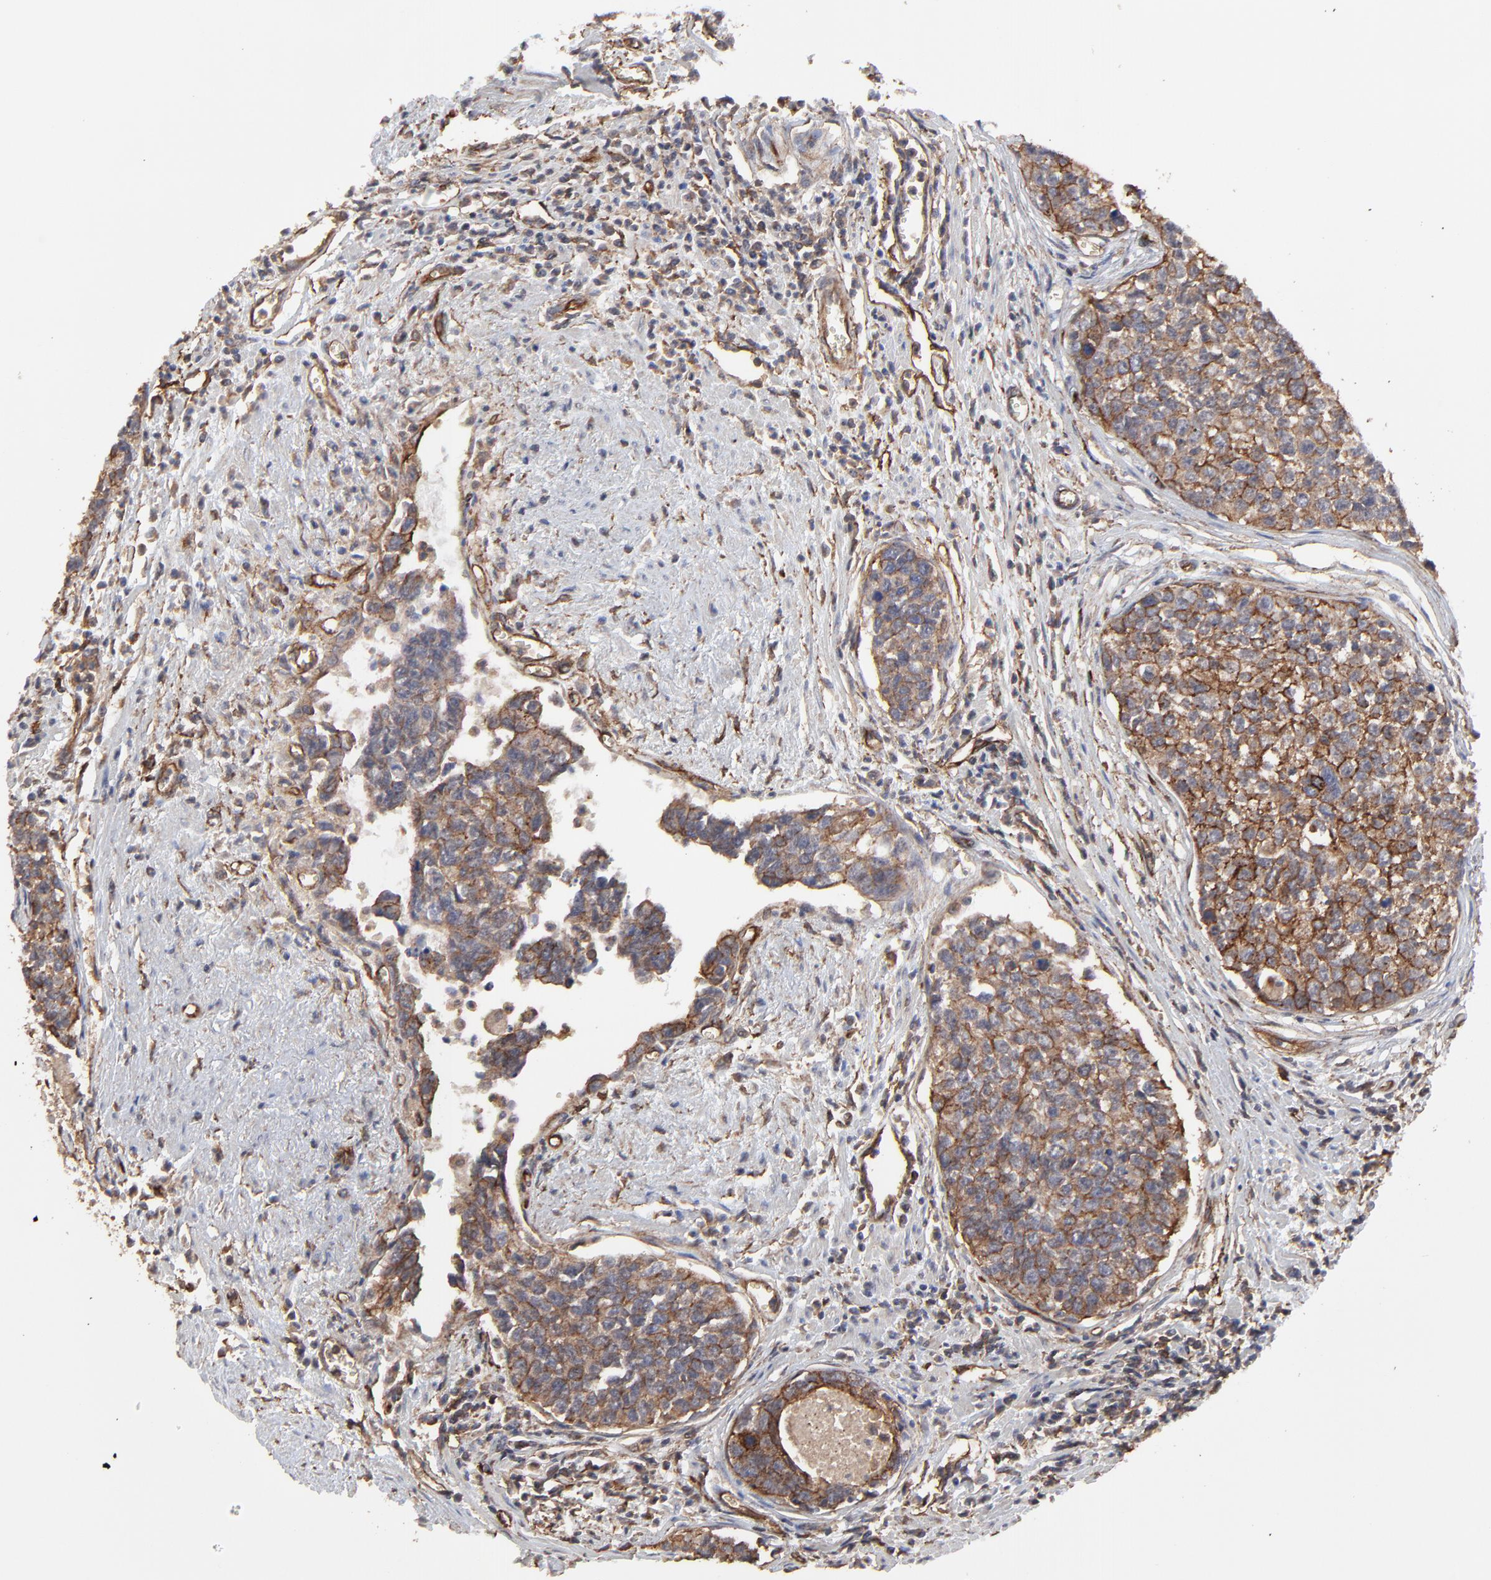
{"staining": {"intensity": "moderate", "quantity": ">75%", "location": "cytoplasmic/membranous"}, "tissue": "urothelial cancer", "cell_type": "Tumor cells", "image_type": "cancer", "snomed": [{"axis": "morphology", "description": "Urothelial carcinoma, High grade"}, {"axis": "topography", "description": "Urinary bladder"}], "caption": "Human urothelial carcinoma (high-grade) stained with a brown dye reveals moderate cytoplasmic/membranous positive staining in about >75% of tumor cells.", "gene": "ARMT1", "patient": {"sex": "male", "age": 81}}